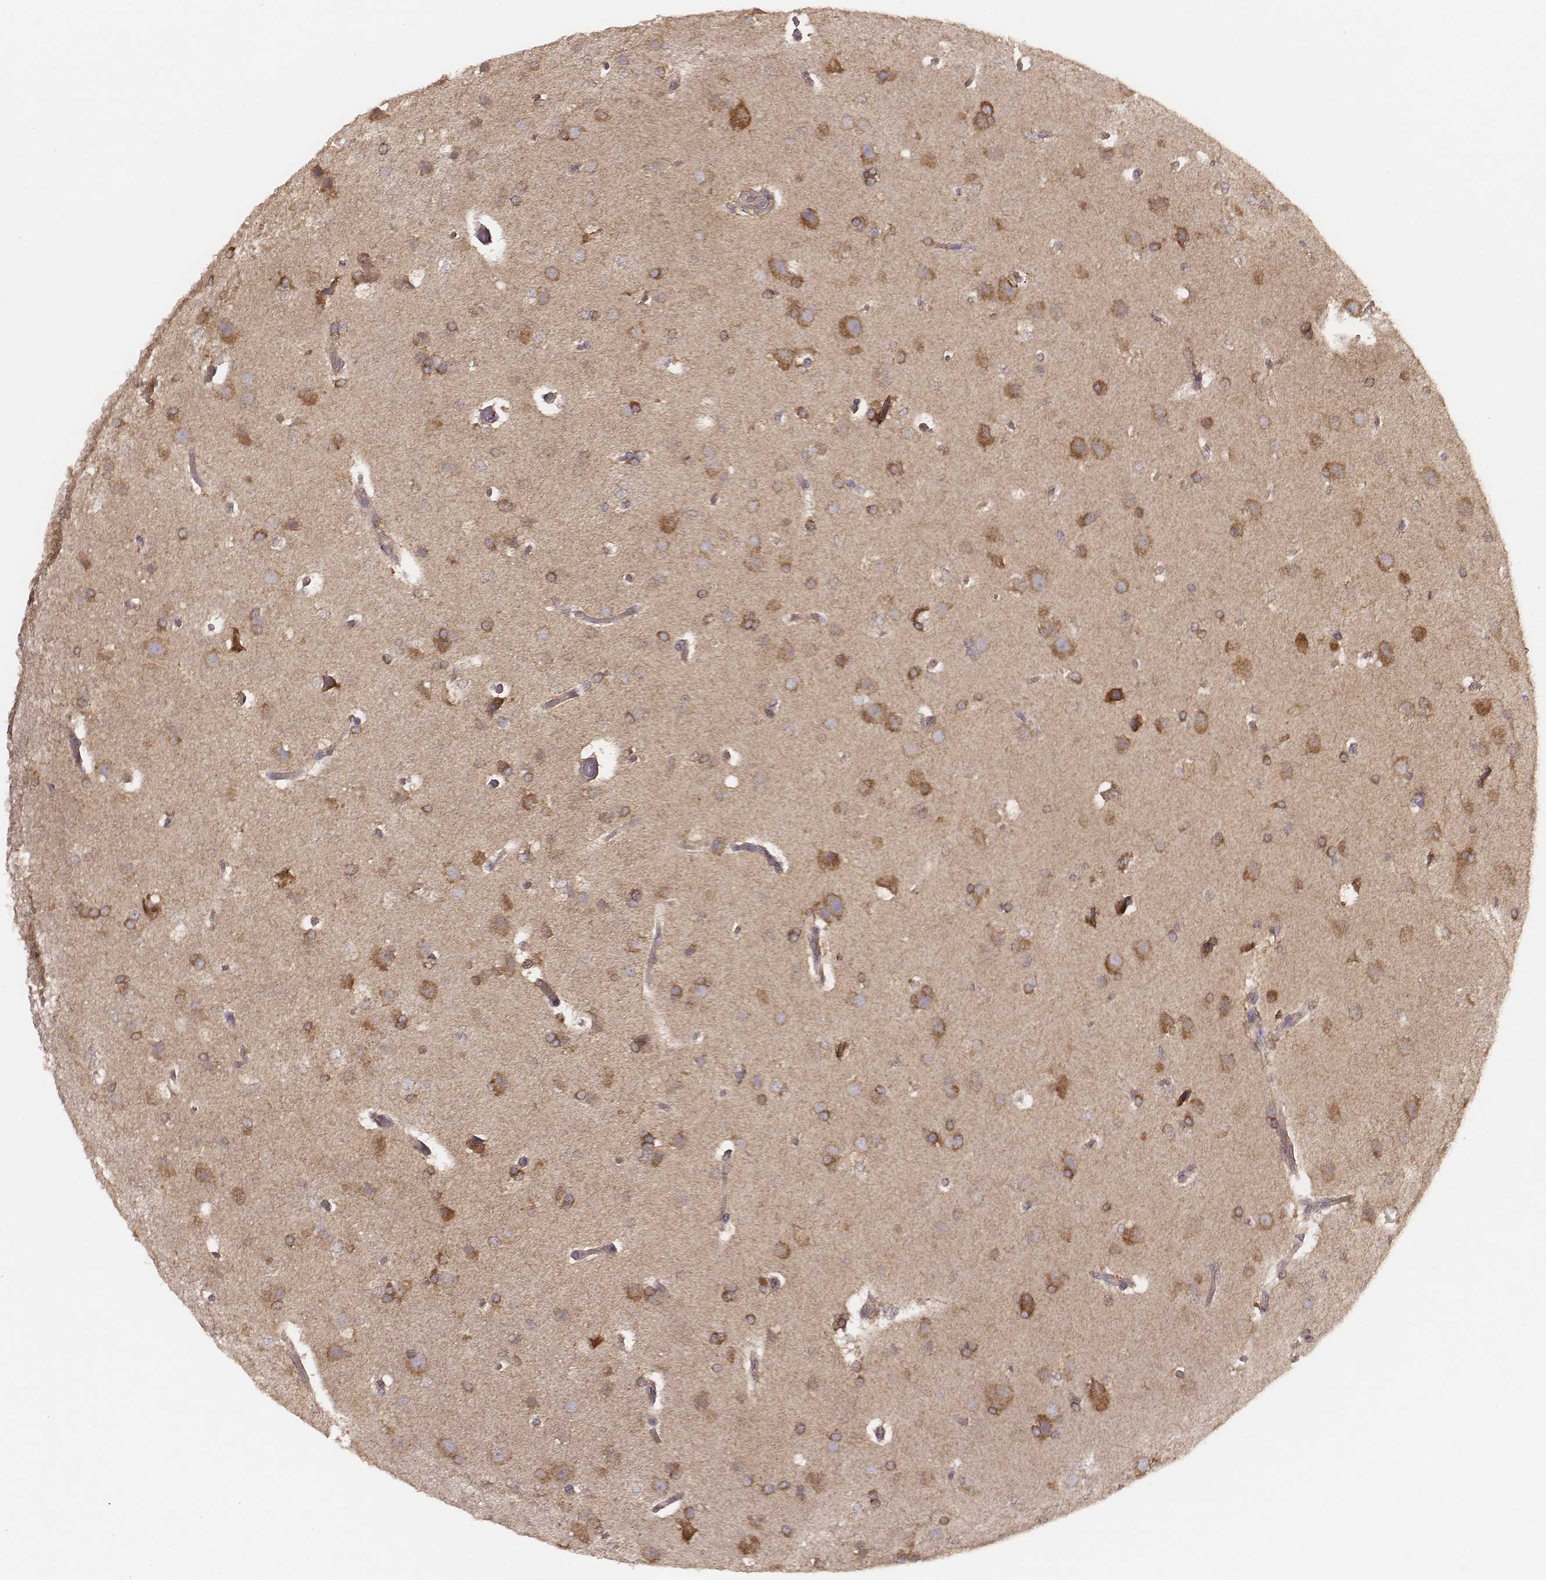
{"staining": {"intensity": "moderate", "quantity": ">75%", "location": "cytoplasmic/membranous"}, "tissue": "glioma", "cell_type": "Tumor cells", "image_type": "cancer", "snomed": [{"axis": "morphology", "description": "Glioma, malignant, High grade"}, {"axis": "topography", "description": "Brain"}], "caption": "Moderate cytoplasmic/membranous protein positivity is appreciated in about >75% of tumor cells in malignant high-grade glioma.", "gene": "CARS1", "patient": {"sex": "male", "age": 68}}